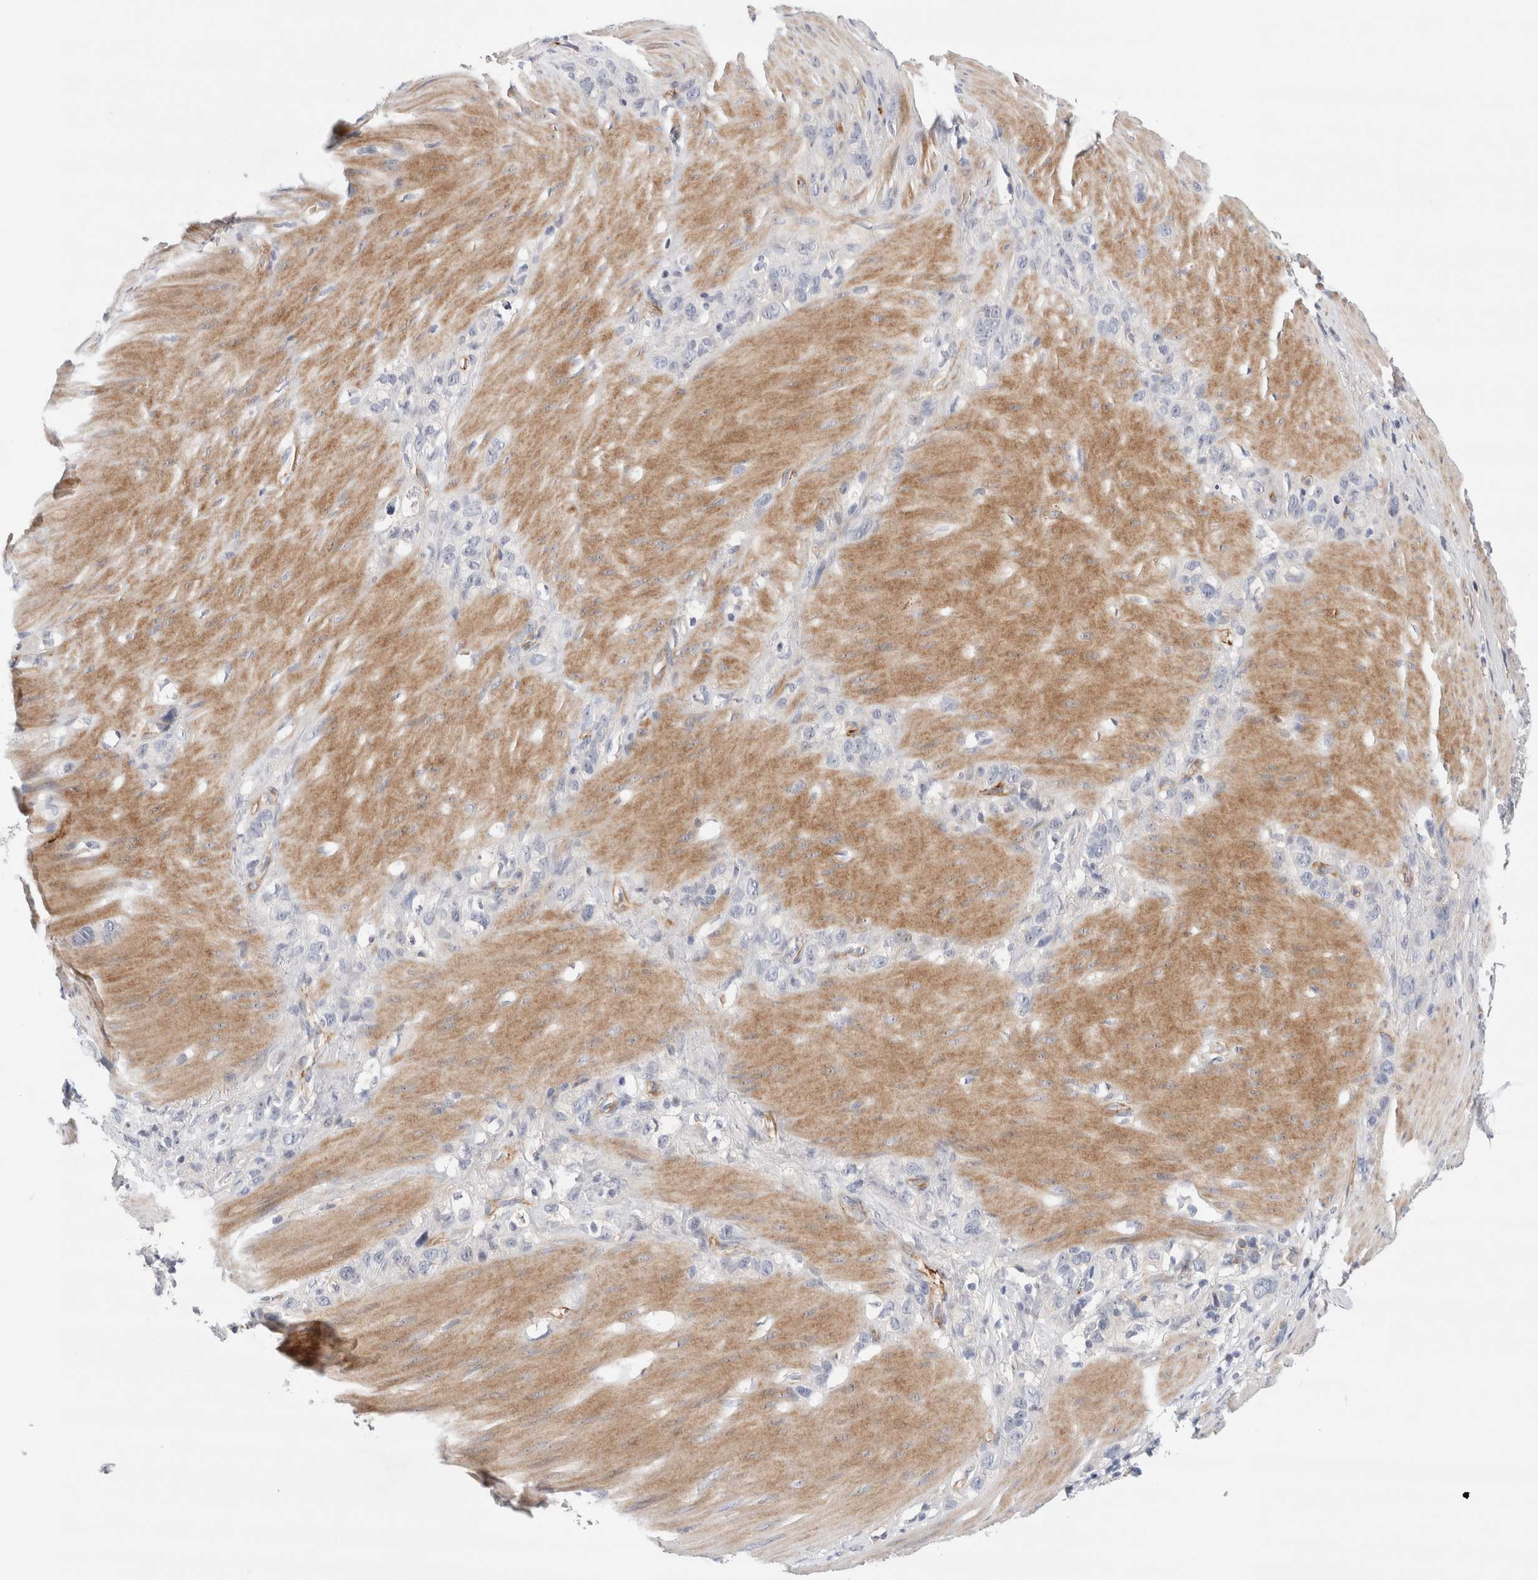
{"staining": {"intensity": "negative", "quantity": "none", "location": "none"}, "tissue": "stomach cancer", "cell_type": "Tumor cells", "image_type": "cancer", "snomed": [{"axis": "morphology", "description": "Normal tissue, NOS"}, {"axis": "morphology", "description": "Adenocarcinoma, NOS"}, {"axis": "morphology", "description": "Adenocarcinoma, High grade"}, {"axis": "topography", "description": "Stomach, upper"}, {"axis": "topography", "description": "Stomach"}], "caption": "High magnification brightfield microscopy of stomach cancer (high-grade adenocarcinoma) stained with DAB (brown) and counterstained with hematoxylin (blue): tumor cells show no significant positivity. (DAB IHC, high magnification).", "gene": "ECHDC2", "patient": {"sex": "female", "age": 65}}